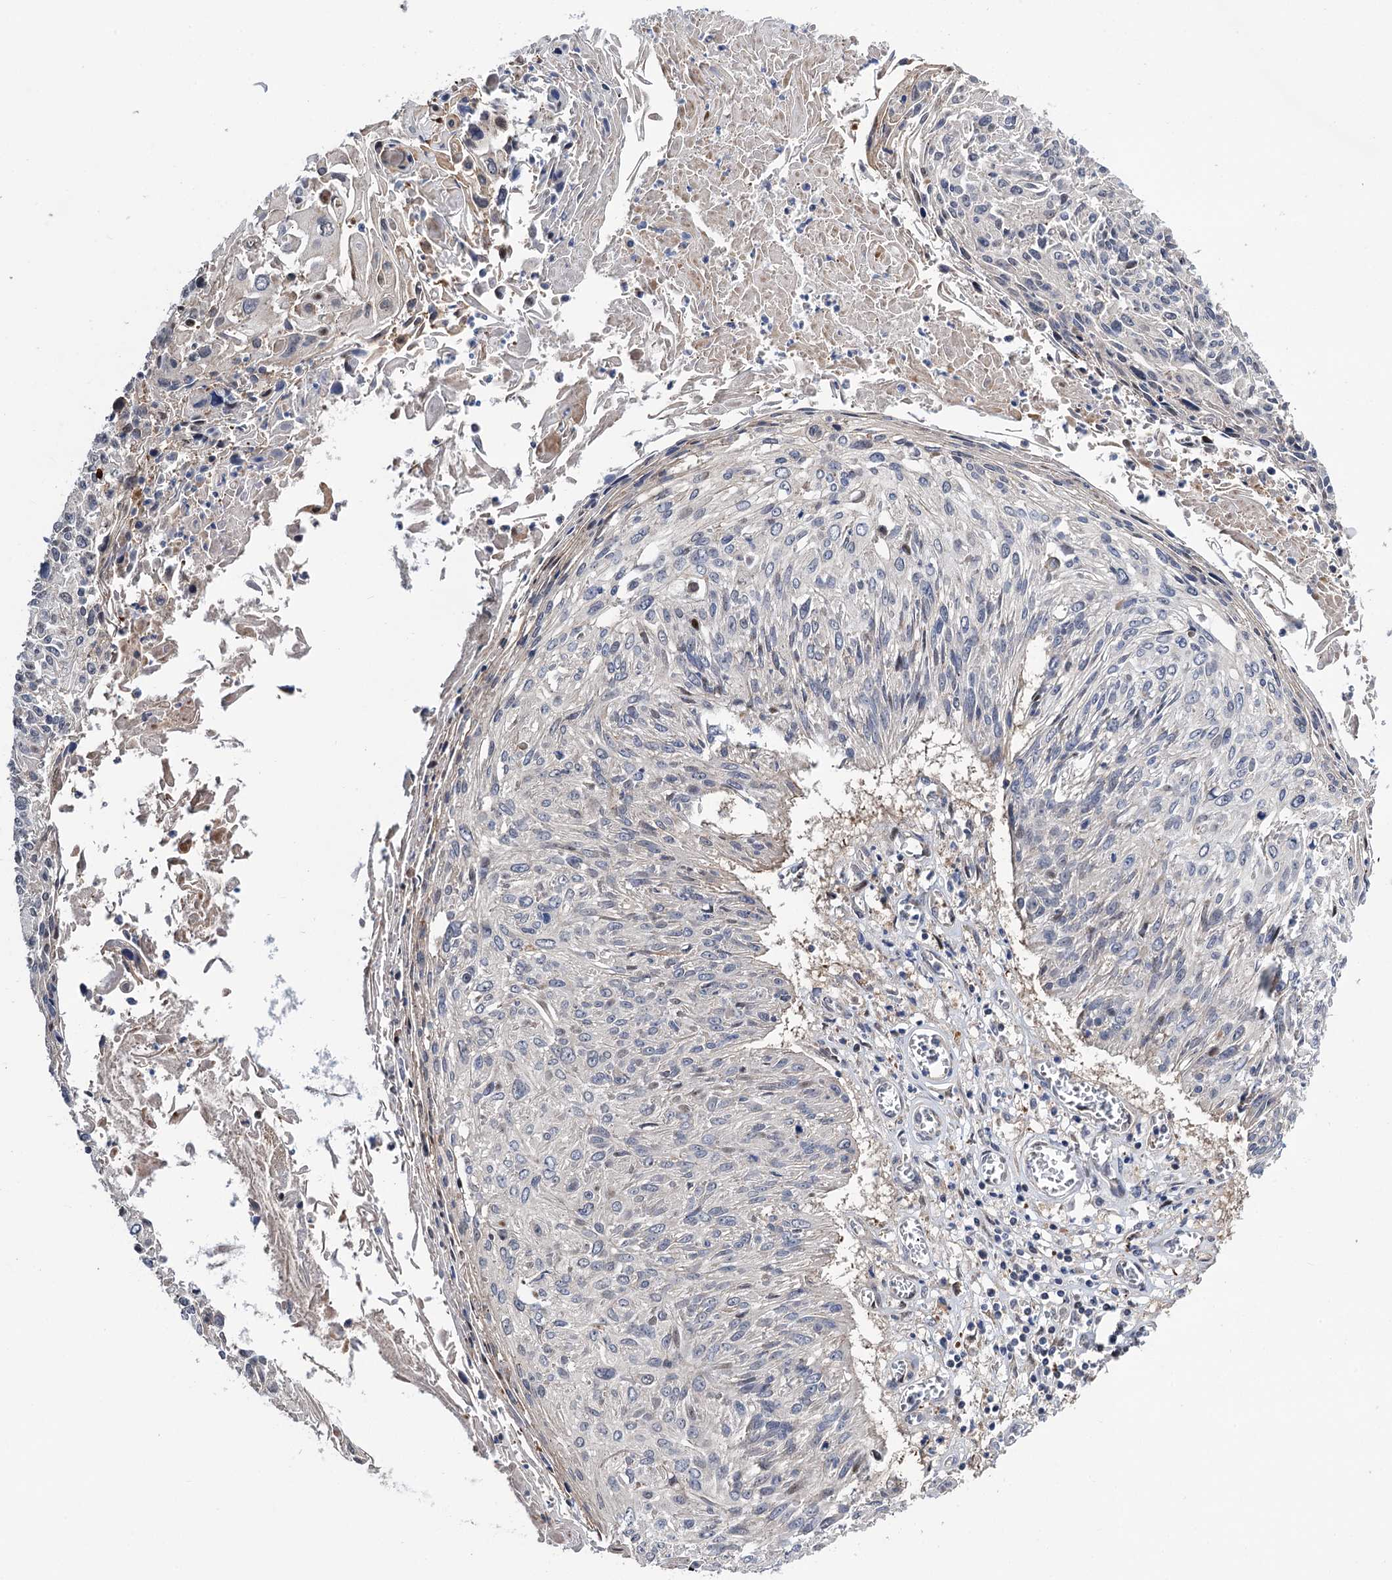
{"staining": {"intensity": "negative", "quantity": "none", "location": "none"}, "tissue": "cervical cancer", "cell_type": "Tumor cells", "image_type": "cancer", "snomed": [{"axis": "morphology", "description": "Squamous cell carcinoma, NOS"}, {"axis": "topography", "description": "Cervix"}], "caption": "Cervical squamous cell carcinoma was stained to show a protein in brown. There is no significant positivity in tumor cells.", "gene": "UBR1", "patient": {"sex": "female", "age": 51}}